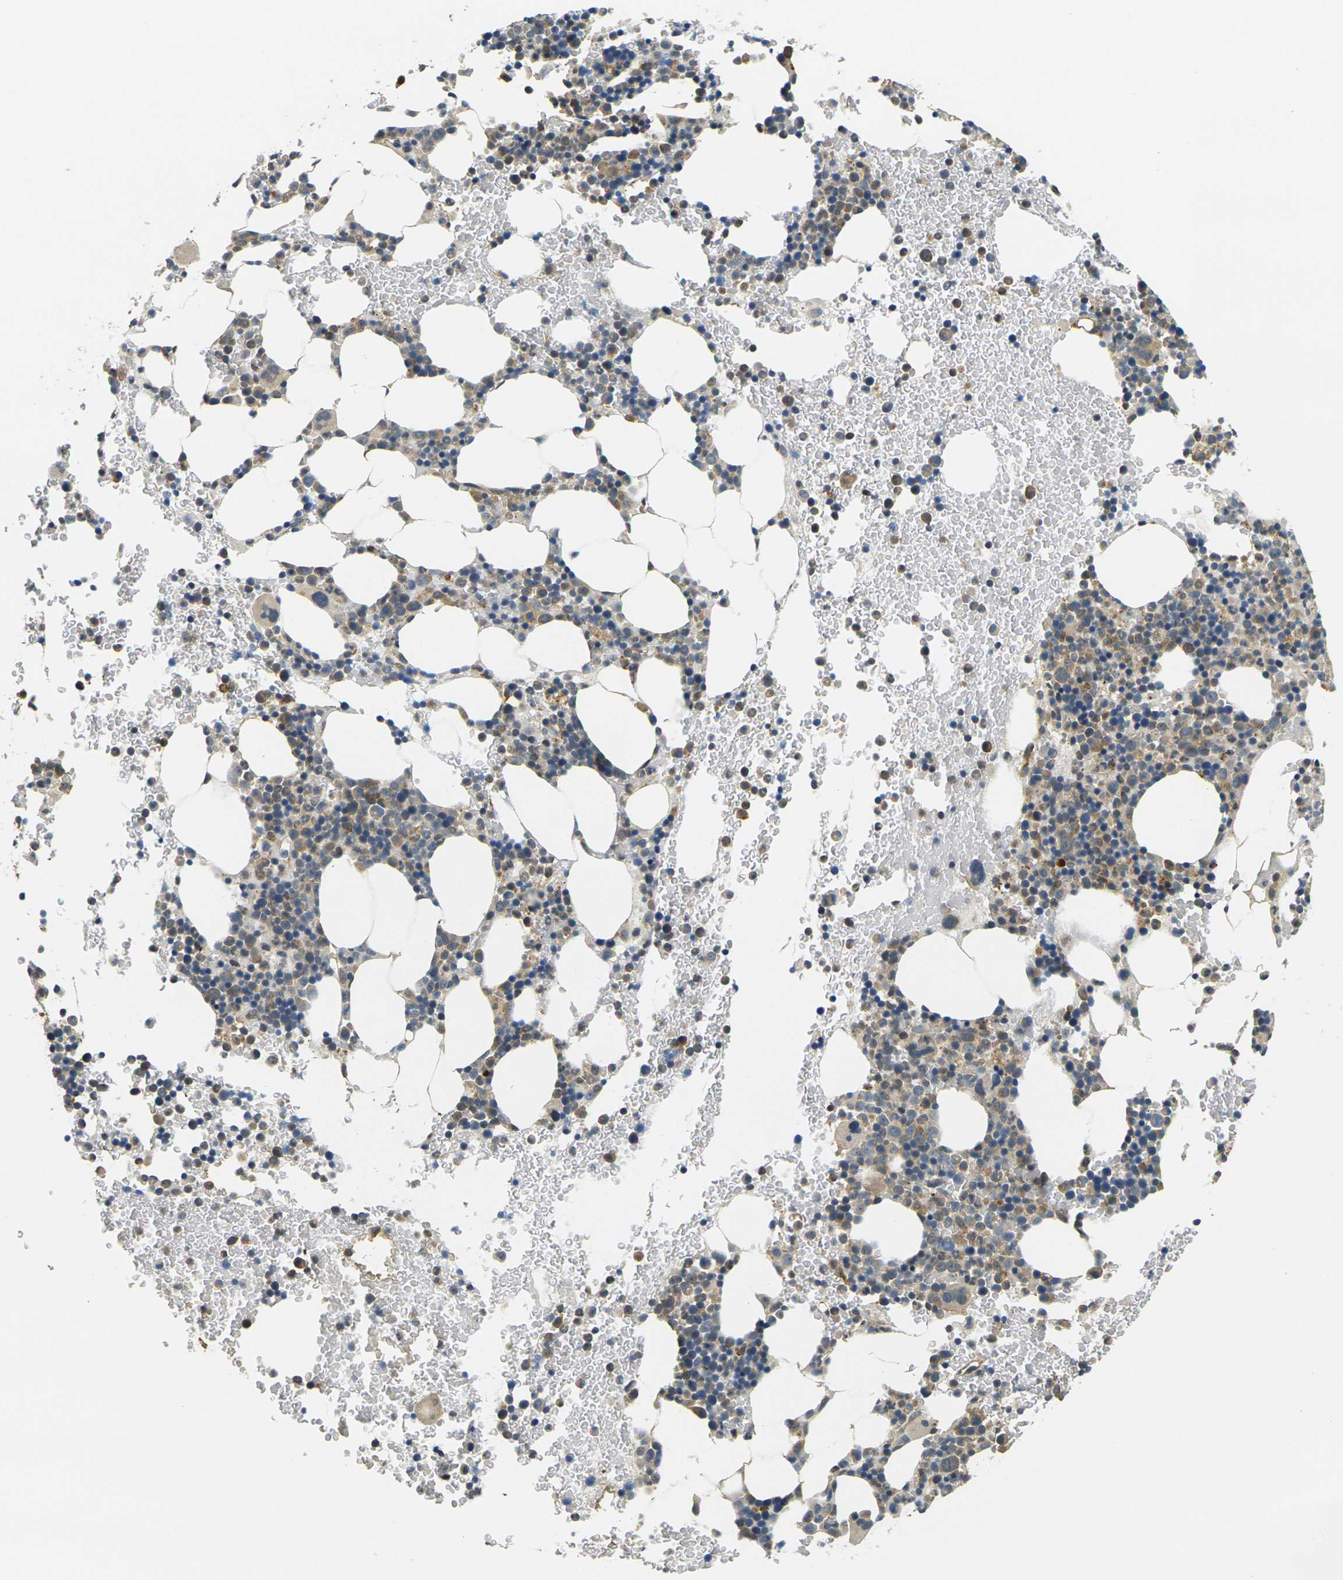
{"staining": {"intensity": "moderate", "quantity": ">75%", "location": "cytoplasmic/membranous"}, "tissue": "bone marrow", "cell_type": "Hematopoietic cells", "image_type": "normal", "snomed": [{"axis": "morphology", "description": "Normal tissue, NOS"}, {"axis": "morphology", "description": "Inflammation, NOS"}, {"axis": "topography", "description": "Bone marrow"}], "caption": "Unremarkable bone marrow exhibits moderate cytoplasmic/membranous staining in about >75% of hematopoietic cells, visualized by immunohistochemistry. (Stains: DAB in brown, nuclei in blue, Microscopy: brightfield microscopy at high magnification).", "gene": "MINAR2", "patient": {"sex": "female", "age": 70}}